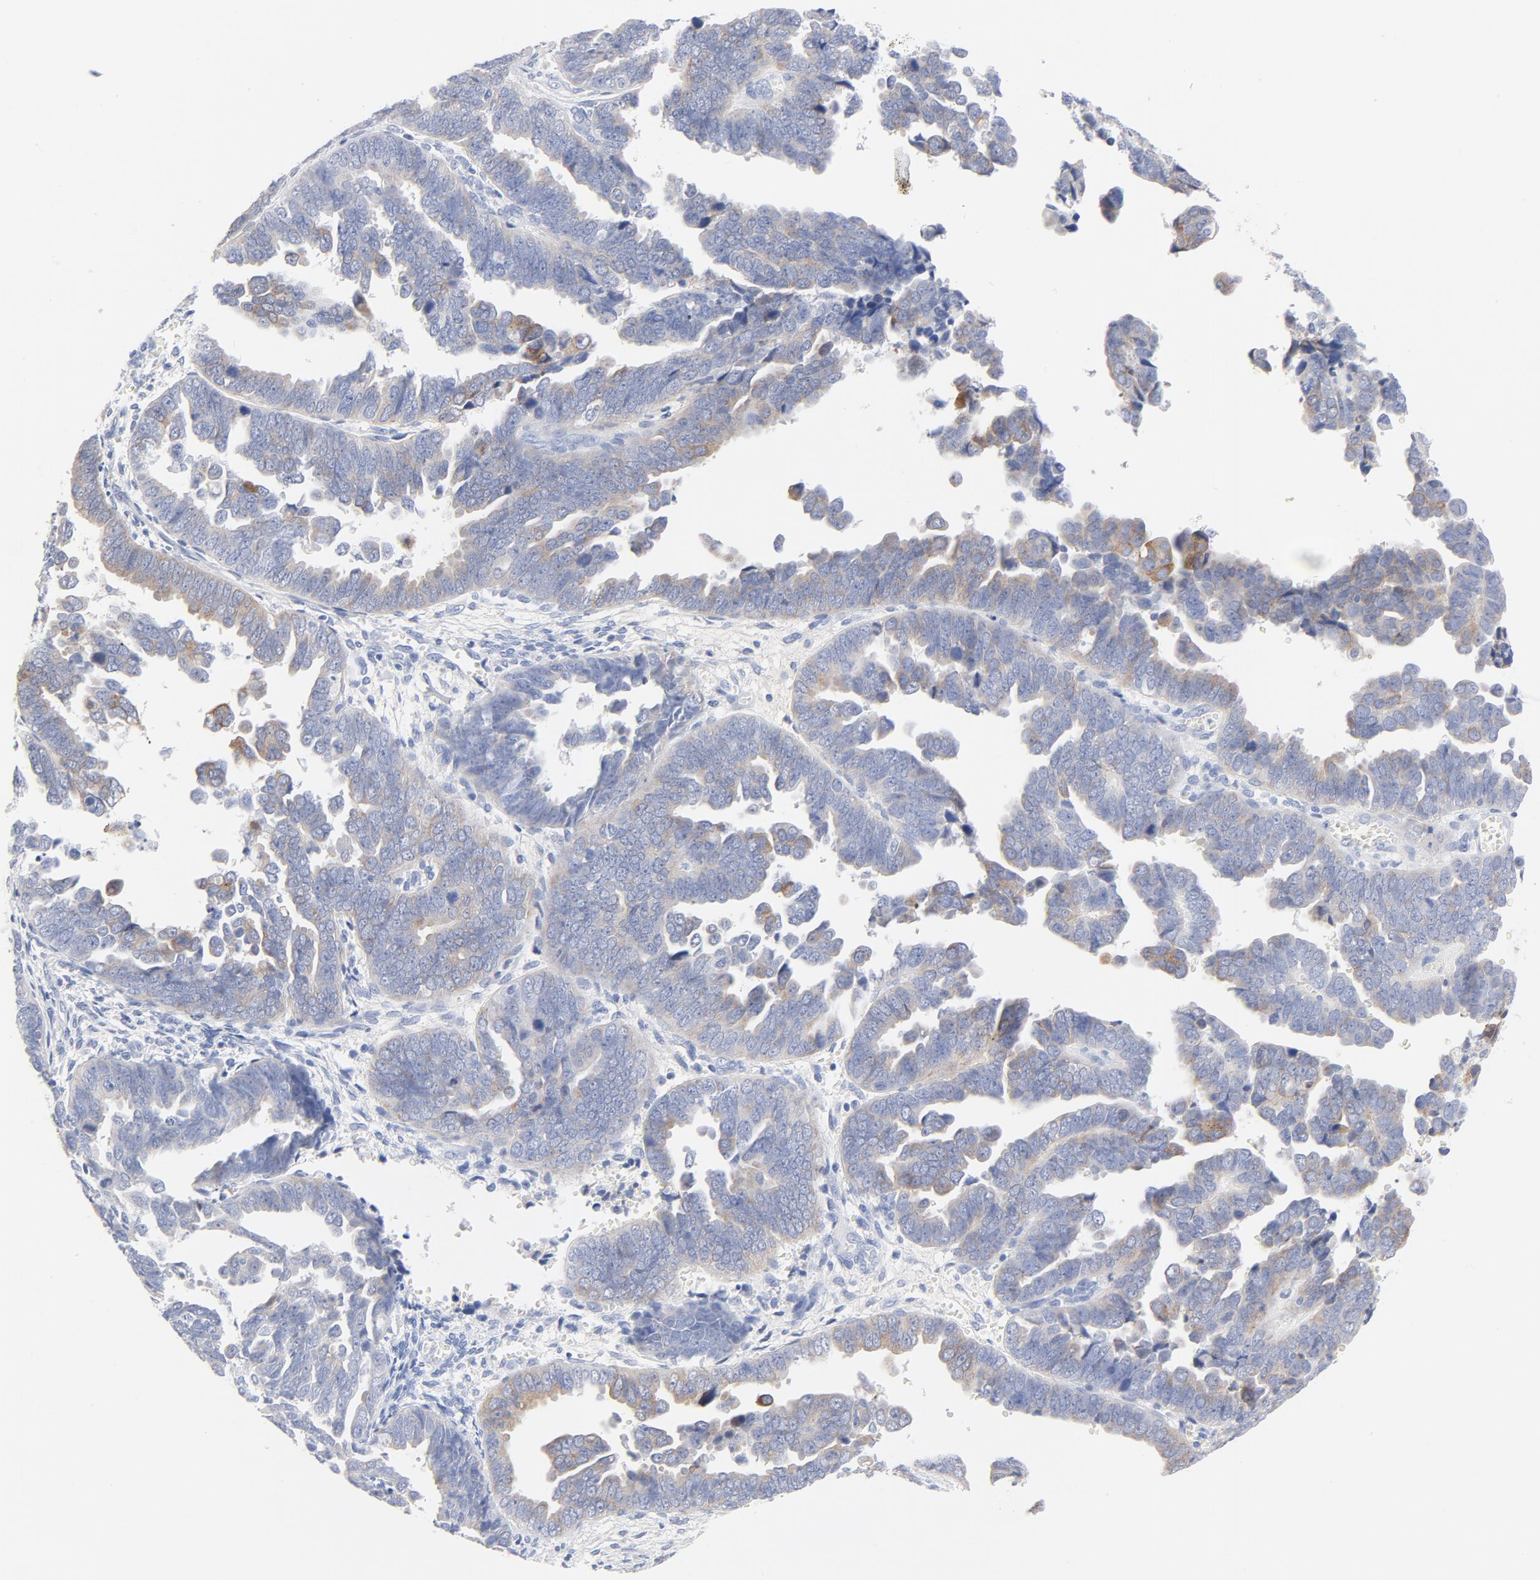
{"staining": {"intensity": "moderate", "quantity": "<25%", "location": "cytoplasmic/membranous"}, "tissue": "endometrial cancer", "cell_type": "Tumor cells", "image_type": "cancer", "snomed": [{"axis": "morphology", "description": "Adenocarcinoma, NOS"}, {"axis": "topography", "description": "Endometrium"}], "caption": "Immunohistochemistry (IHC) image of neoplastic tissue: endometrial adenocarcinoma stained using immunohistochemistry shows low levels of moderate protein expression localized specifically in the cytoplasmic/membranous of tumor cells, appearing as a cytoplasmic/membranous brown color.", "gene": "FGFR3", "patient": {"sex": "female", "age": 75}}